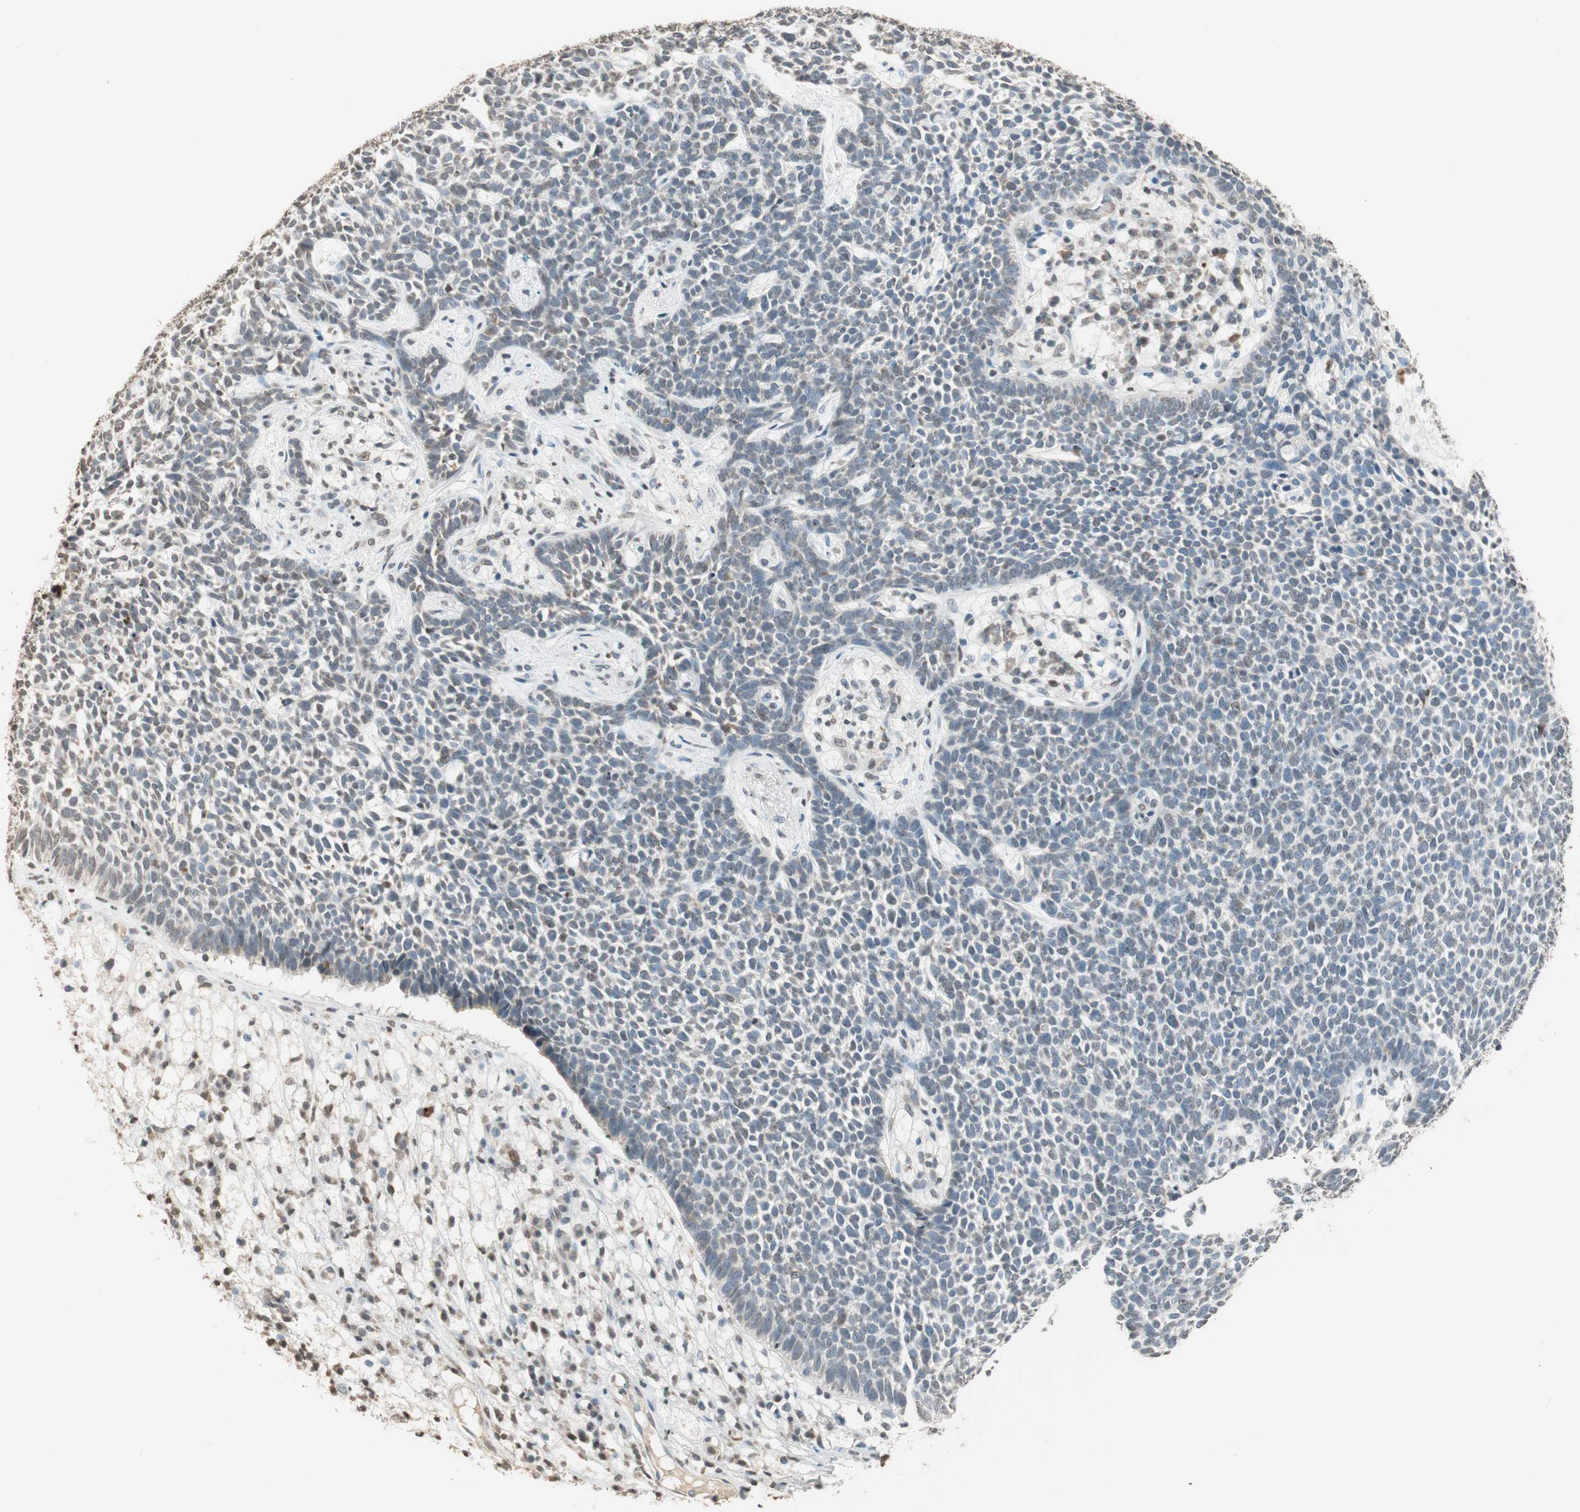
{"staining": {"intensity": "weak", "quantity": "<25%", "location": "nuclear"}, "tissue": "skin cancer", "cell_type": "Tumor cells", "image_type": "cancer", "snomed": [{"axis": "morphology", "description": "Basal cell carcinoma"}, {"axis": "topography", "description": "Skin"}], "caption": "Tumor cells show no significant positivity in basal cell carcinoma (skin).", "gene": "PRELID1", "patient": {"sex": "female", "age": 84}}